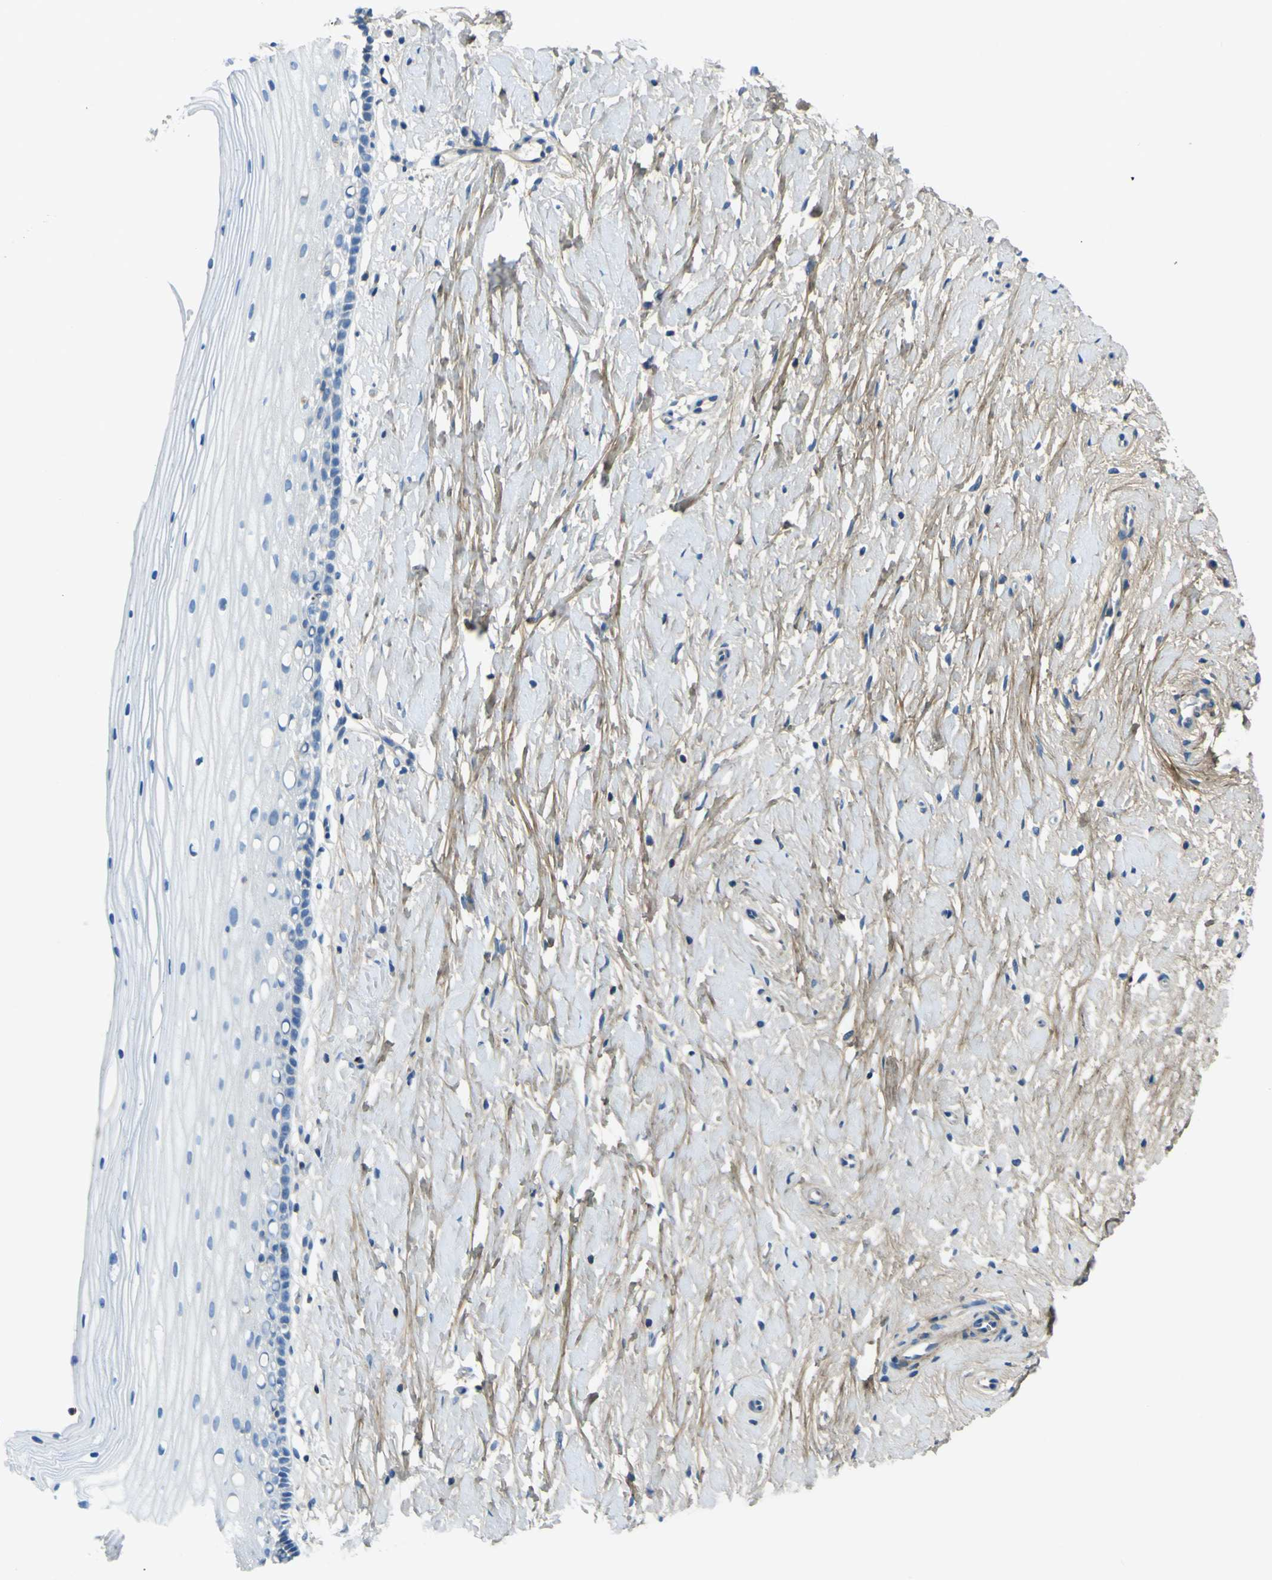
{"staining": {"intensity": "negative", "quantity": "none", "location": "none"}, "tissue": "cervix", "cell_type": "Glandular cells", "image_type": "normal", "snomed": [{"axis": "morphology", "description": "Normal tissue, NOS"}, {"axis": "topography", "description": "Cervix"}], "caption": "This is an IHC image of unremarkable cervix. There is no positivity in glandular cells.", "gene": "OGN", "patient": {"sex": "female", "age": 39}}